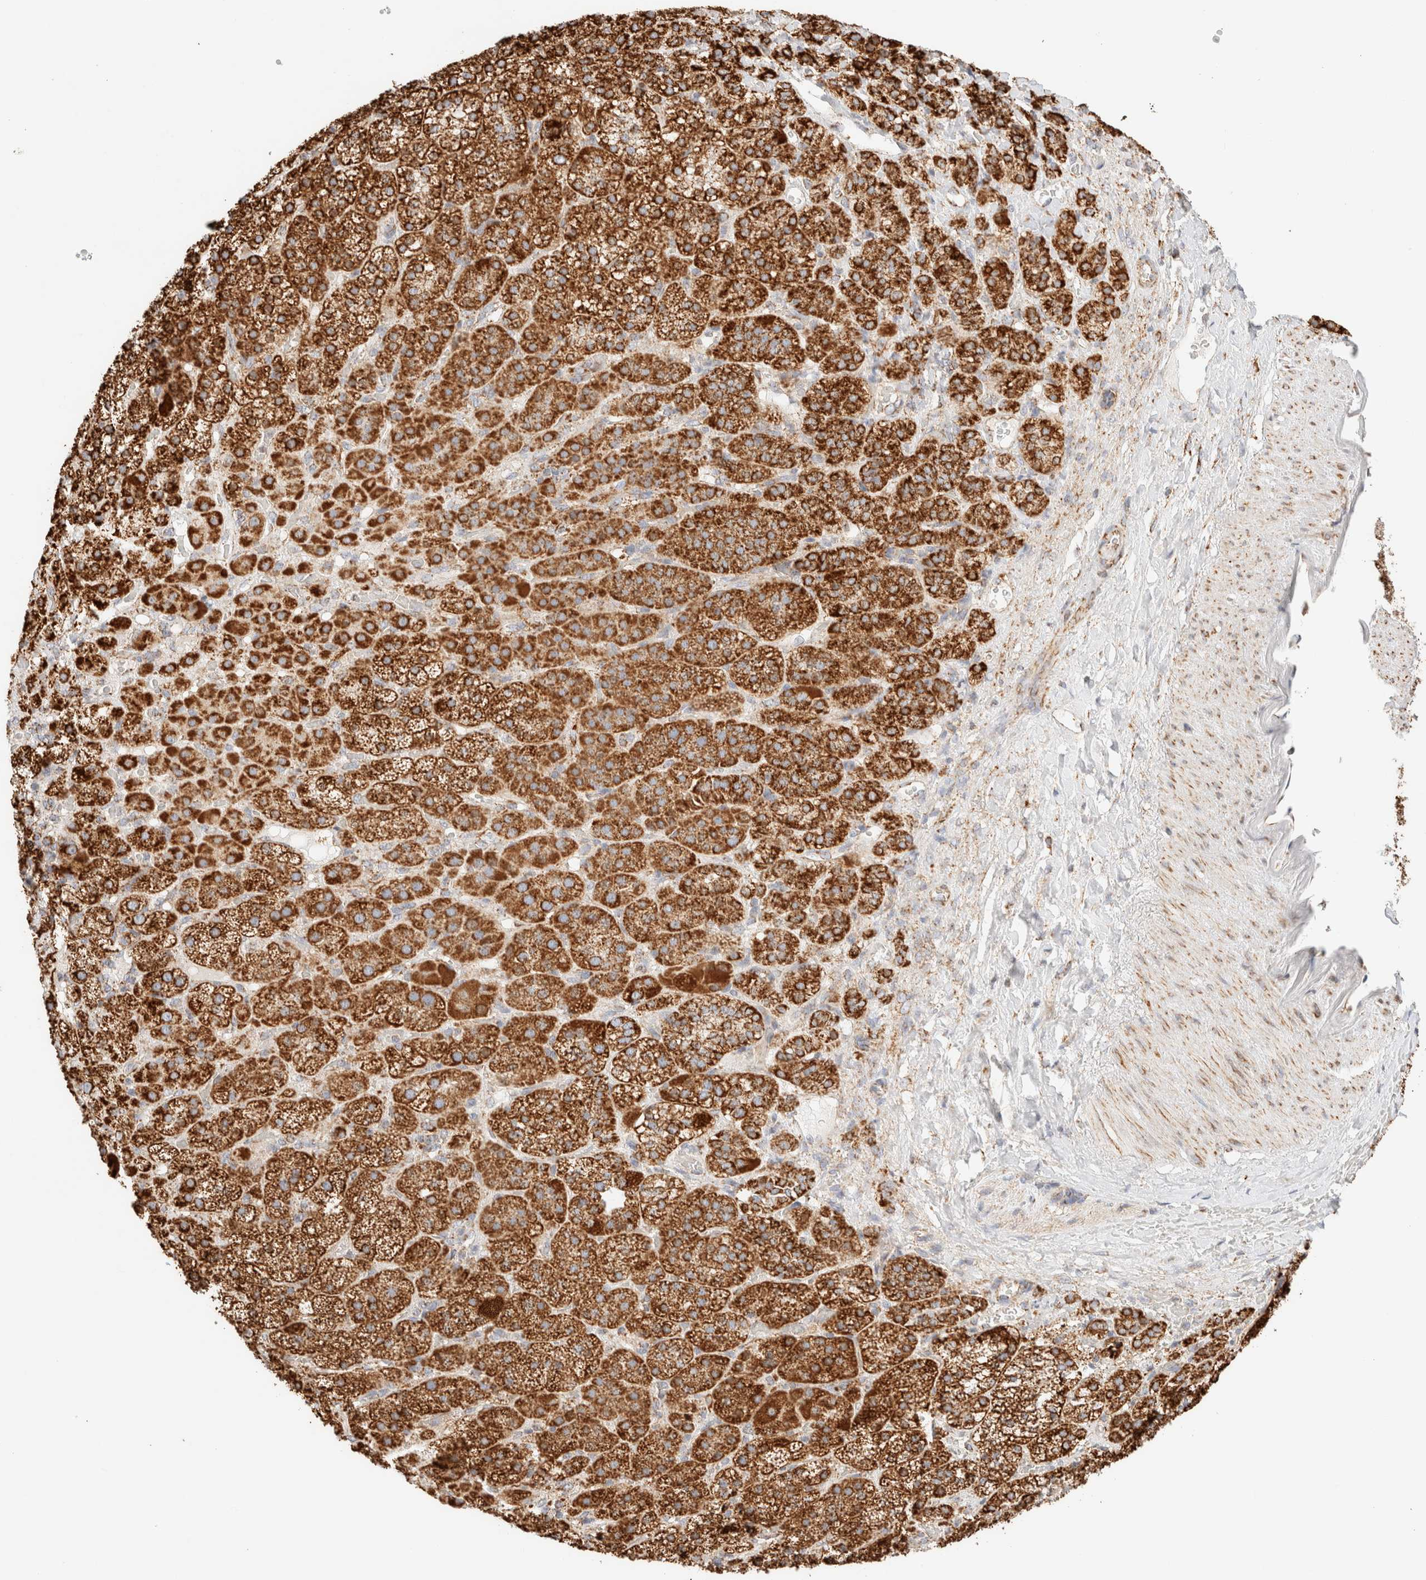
{"staining": {"intensity": "strong", "quantity": ">75%", "location": "cytoplasmic/membranous"}, "tissue": "adrenal gland", "cell_type": "Glandular cells", "image_type": "normal", "snomed": [{"axis": "morphology", "description": "Normal tissue, NOS"}, {"axis": "topography", "description": "Adrenal gland"}], "caption": "An immunohistochemistry histopathology image of unremarkable tissue is shown. Protein staining in brown highlights strong cytoplasmic/membranous positivity in adrenal gland within glandular cells. (DAB (3,3'-diaminobenzidine) = brown stain, brightfield microscopy at high magnification).", "gene": "PHB2", "patient": {"sex": "male", "age": 57}}